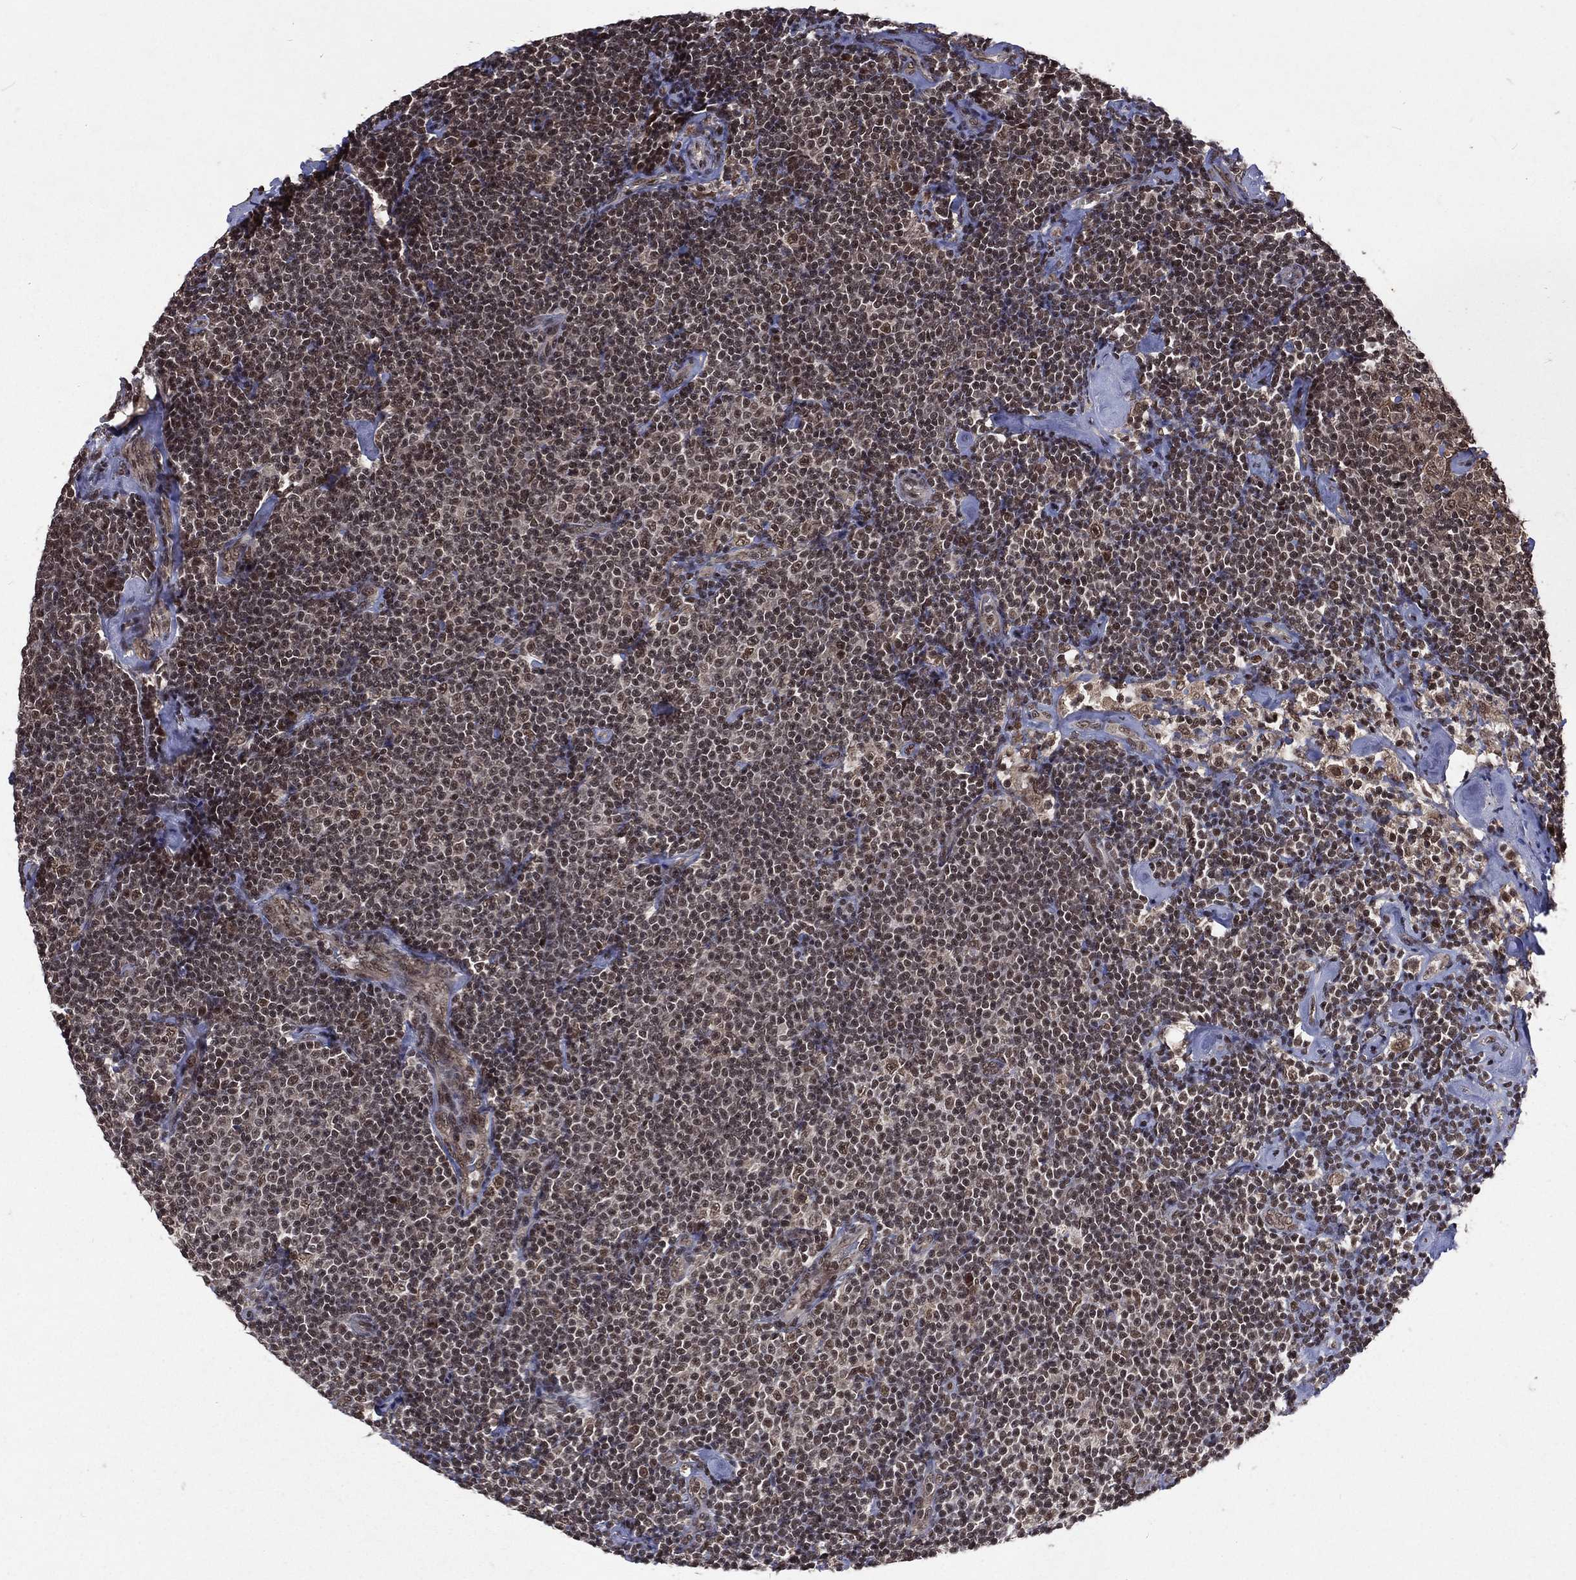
{"staining": {"intensity": "strong", "quantity": "25%-75%", "location": "nuclear"}, "tissue": "lymphoma", "cell_type": "Tumor cells", "image_type": "cancer", "snomed": [{"axis": "morphology", "description": "Malignant lymphoma, non-Hodgkin's type, Low grade"}, {"axis": "topography", "description": "Lymph node"}], "caption": "About 25%-75% of tumor cells in lymphoma demonstrate strong nuclear protein expression as visualized by brown immunohistochemical staining.", "gene": "DMAP1", "patient": {"sex": "male", "age": 81}}